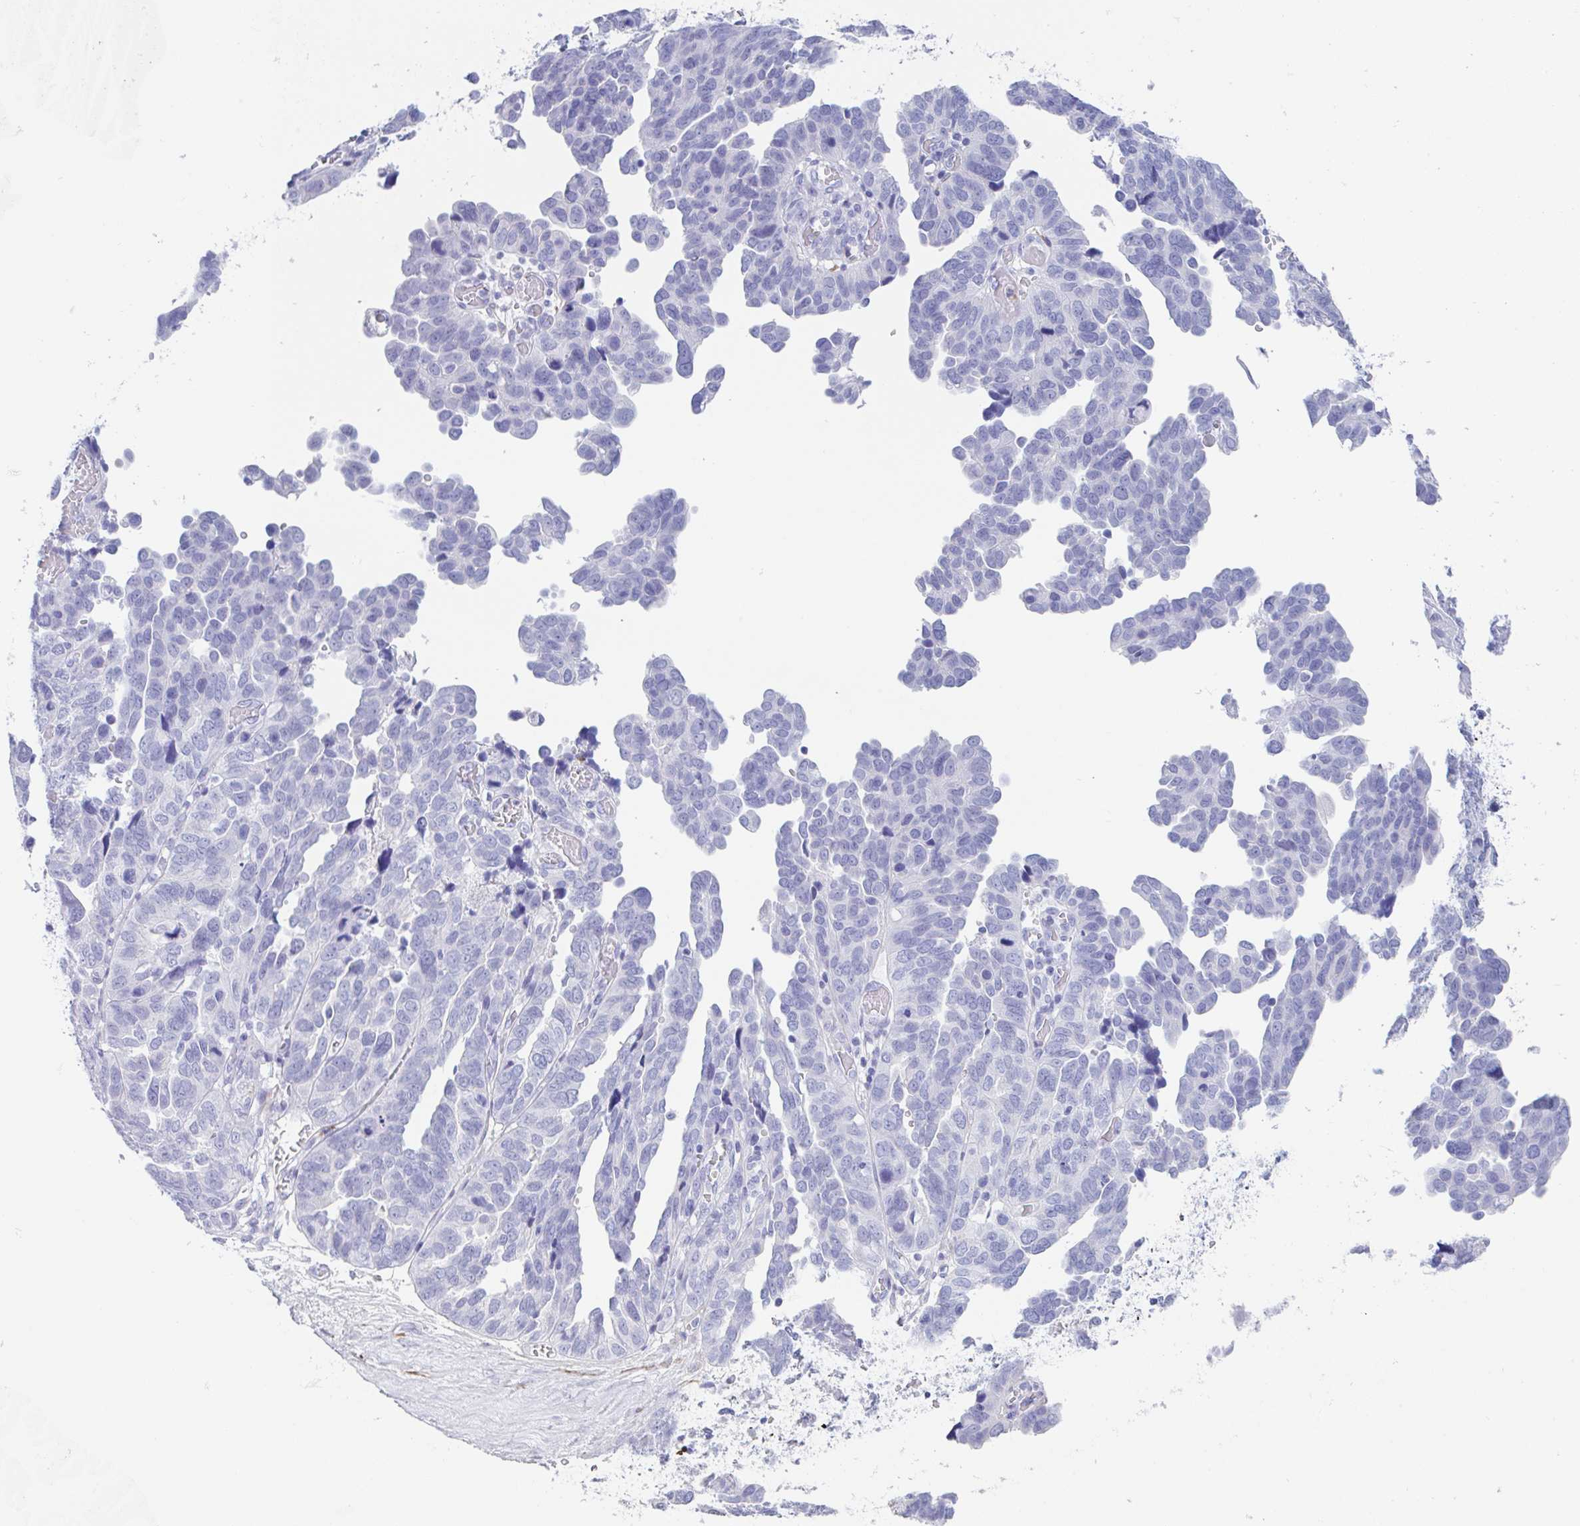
{"staining": {"intensity": "negative", "quantity": "none", "location": "none"}, "tissue": "ovarian cancer", "cell_type": "Tumor cells", "image_type": "cancer", "snomed": [{"axis": "morphology", "description": "Cystadenocarcinoma, serous, NOS"}, {"axis": "topography", "description": "Ovary"}], "caption": "Tumor cells show no significant staining in serous cystadenocarcinoma (ovarian).", "gene": "TAS2R41", "patient": {"sex": "female", "age": 64}}